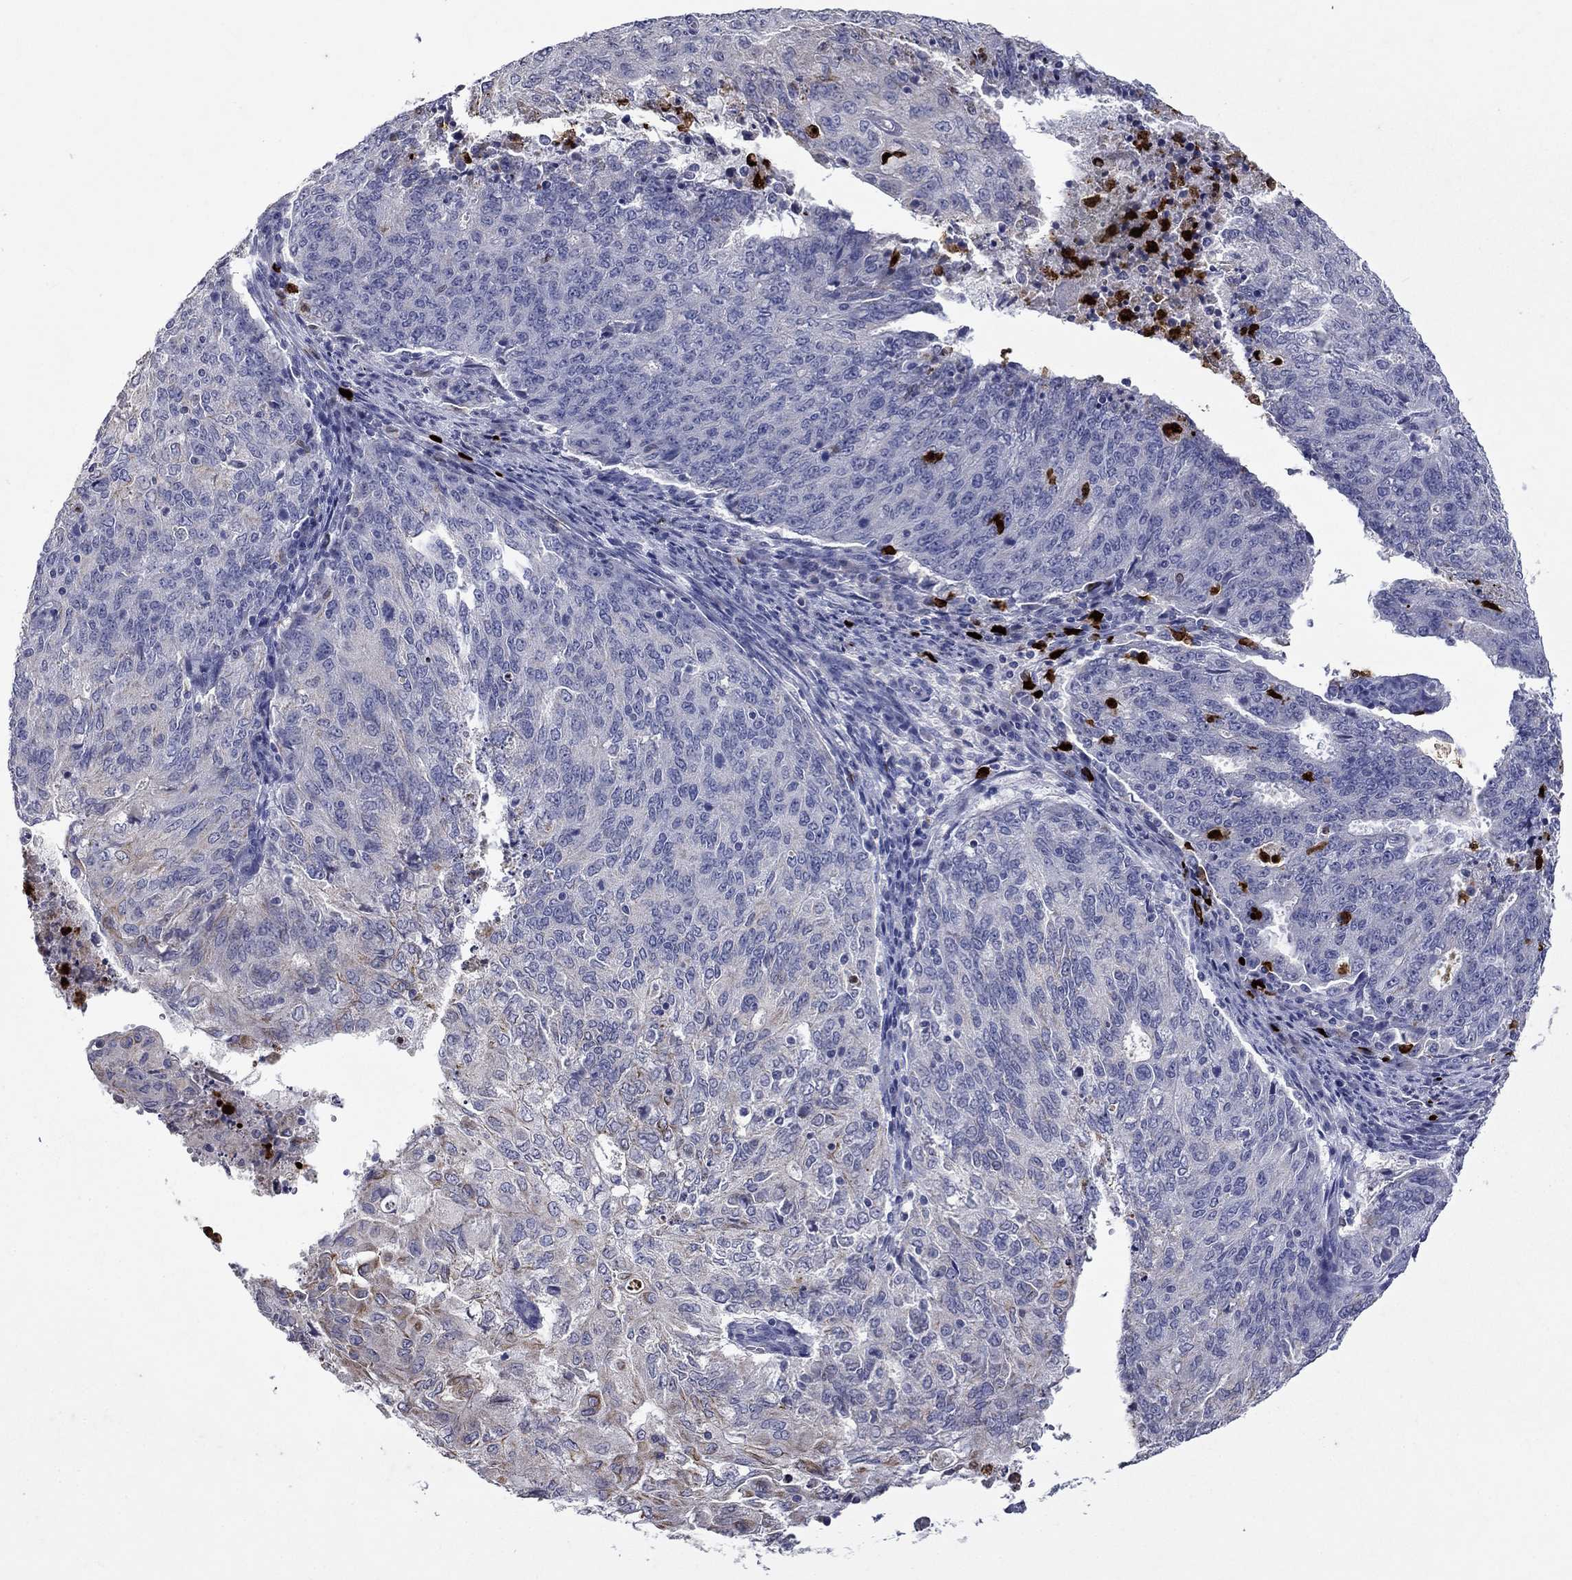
{"staining": {"intensity": "moderate", "quantity": "<25%", "location": "cytoplasmic/membranous"}, "tissue": "endometrial cancer", "cell_type": "Tumor cells", "image_type": "cancer", "snomed": [{"axis": "morphology", "description": "Adenocarcinoma, NOS"}, {"axis": "topography", "description": "Endometrium"}], "caption": "A high-resolution histopathology image shows immunohistochemistry staining of endometrial adenocarcinoma, which displays moderate cytoplasmic/membranous expression in about <25% of tumor cells. Using DAB (3,3'-diaminobenzidine) (brown) and hematoxylin (blue) stains, captured at high magnification using brightfield microscopy.", "gene": "IRF5", "patient": {"sex": "female", "age": 82}}